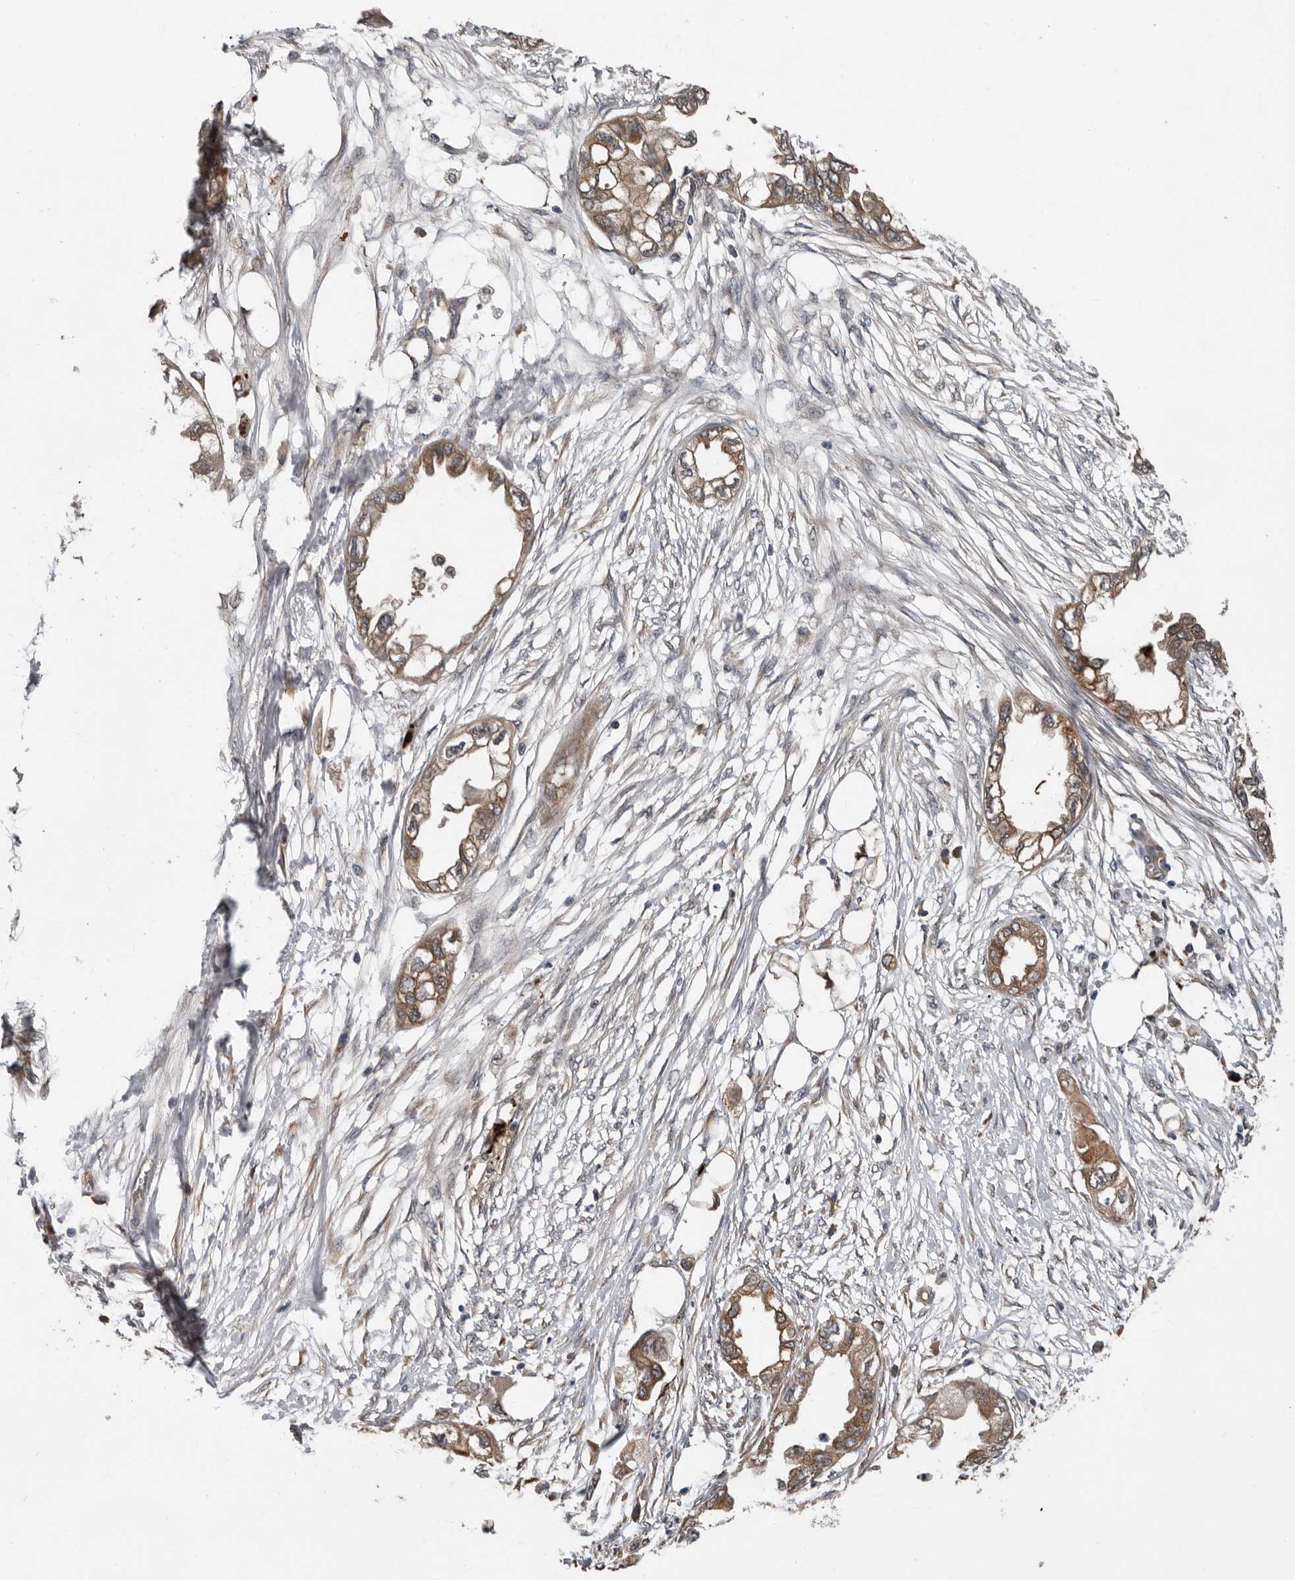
{"staining": {"intensity": "moderate", "quantity": ">75%", "location": "cytoplasmic/membranous"}, "tissue": "endometrial cancer", "cell_type": "Tumor cells", "image_type": "cancer", "snomed": [{"axis": "morphology", "description": "Adenocarcinoma, NOS"}, {"axis": "morphology", "description": "Adenocarcinoma, metastatic, NOS"}, {"axis": "topography", "description": "Adipose tissue"}, {"axis": "topography", "description": "Endometrium"}], "caption": "A brown stain shows moderate cytoplasmic/membranous positivity of a protein in endometrial cancer tumor cells. (IHC, brightfield microscopy, high magnification).", "gene": "MTF1", "patient": {"sex": "female", "age": 67}}